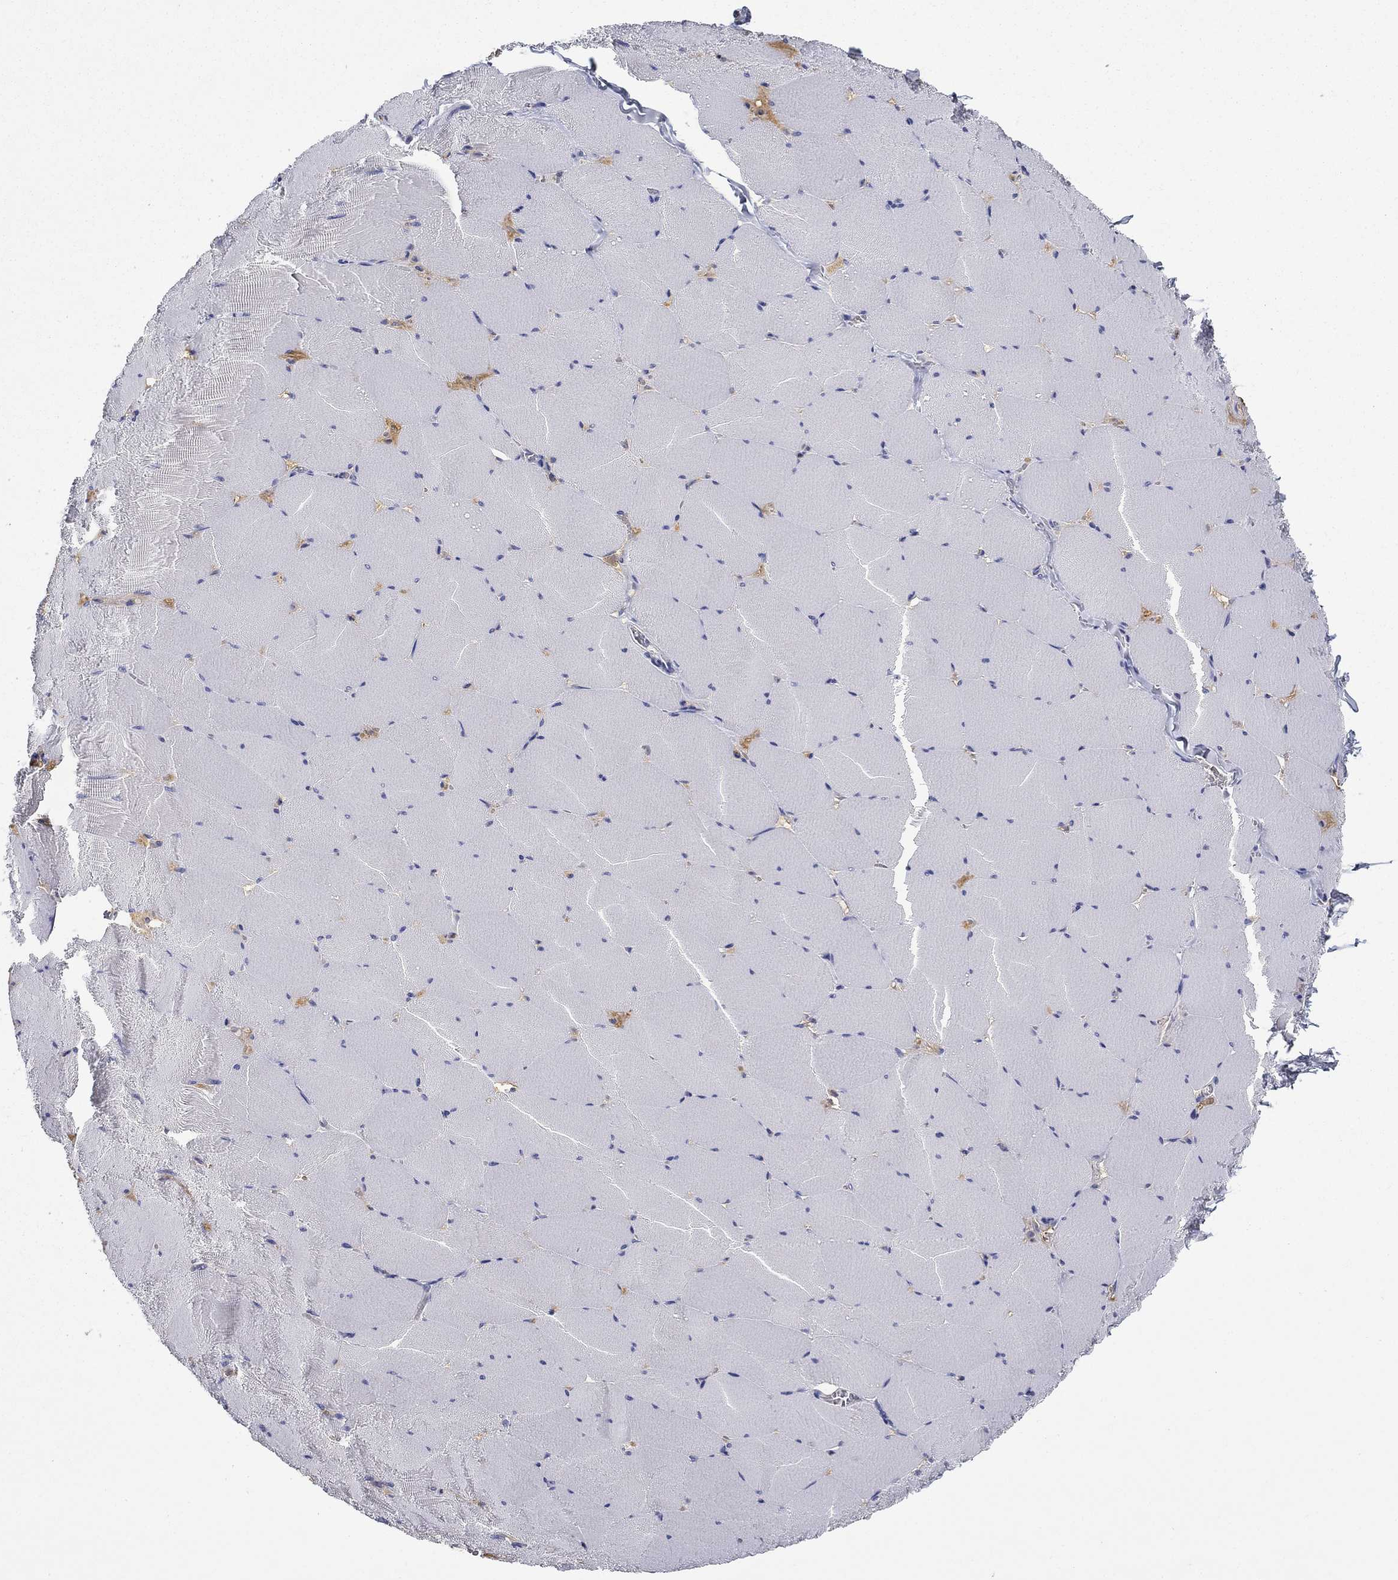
{"staining": {"intensity": "negative", "quantity": "none", "location": "none"}, "tissue": "skeletal muscle", "cell_type": "Myocytes", "image_type": "normal", "snomed": [{"axis": "morphology", "description": "Normal tissue, NOS"}, {"axis": "morphology", "description": "Malignant melanoma, Metastatic site"}, {"axis": "topography", "description": "Skeletal muscle"}], "caption": "This is a image of immunohistochemistry (IHC) staining of benign skeletal muscle, which shows no staining in myocytes. (Immunohistochemistry, brightfield microscopy, high magnification).", "gene": "DDTL", "patient": {"sex": "male", "age": 50}}